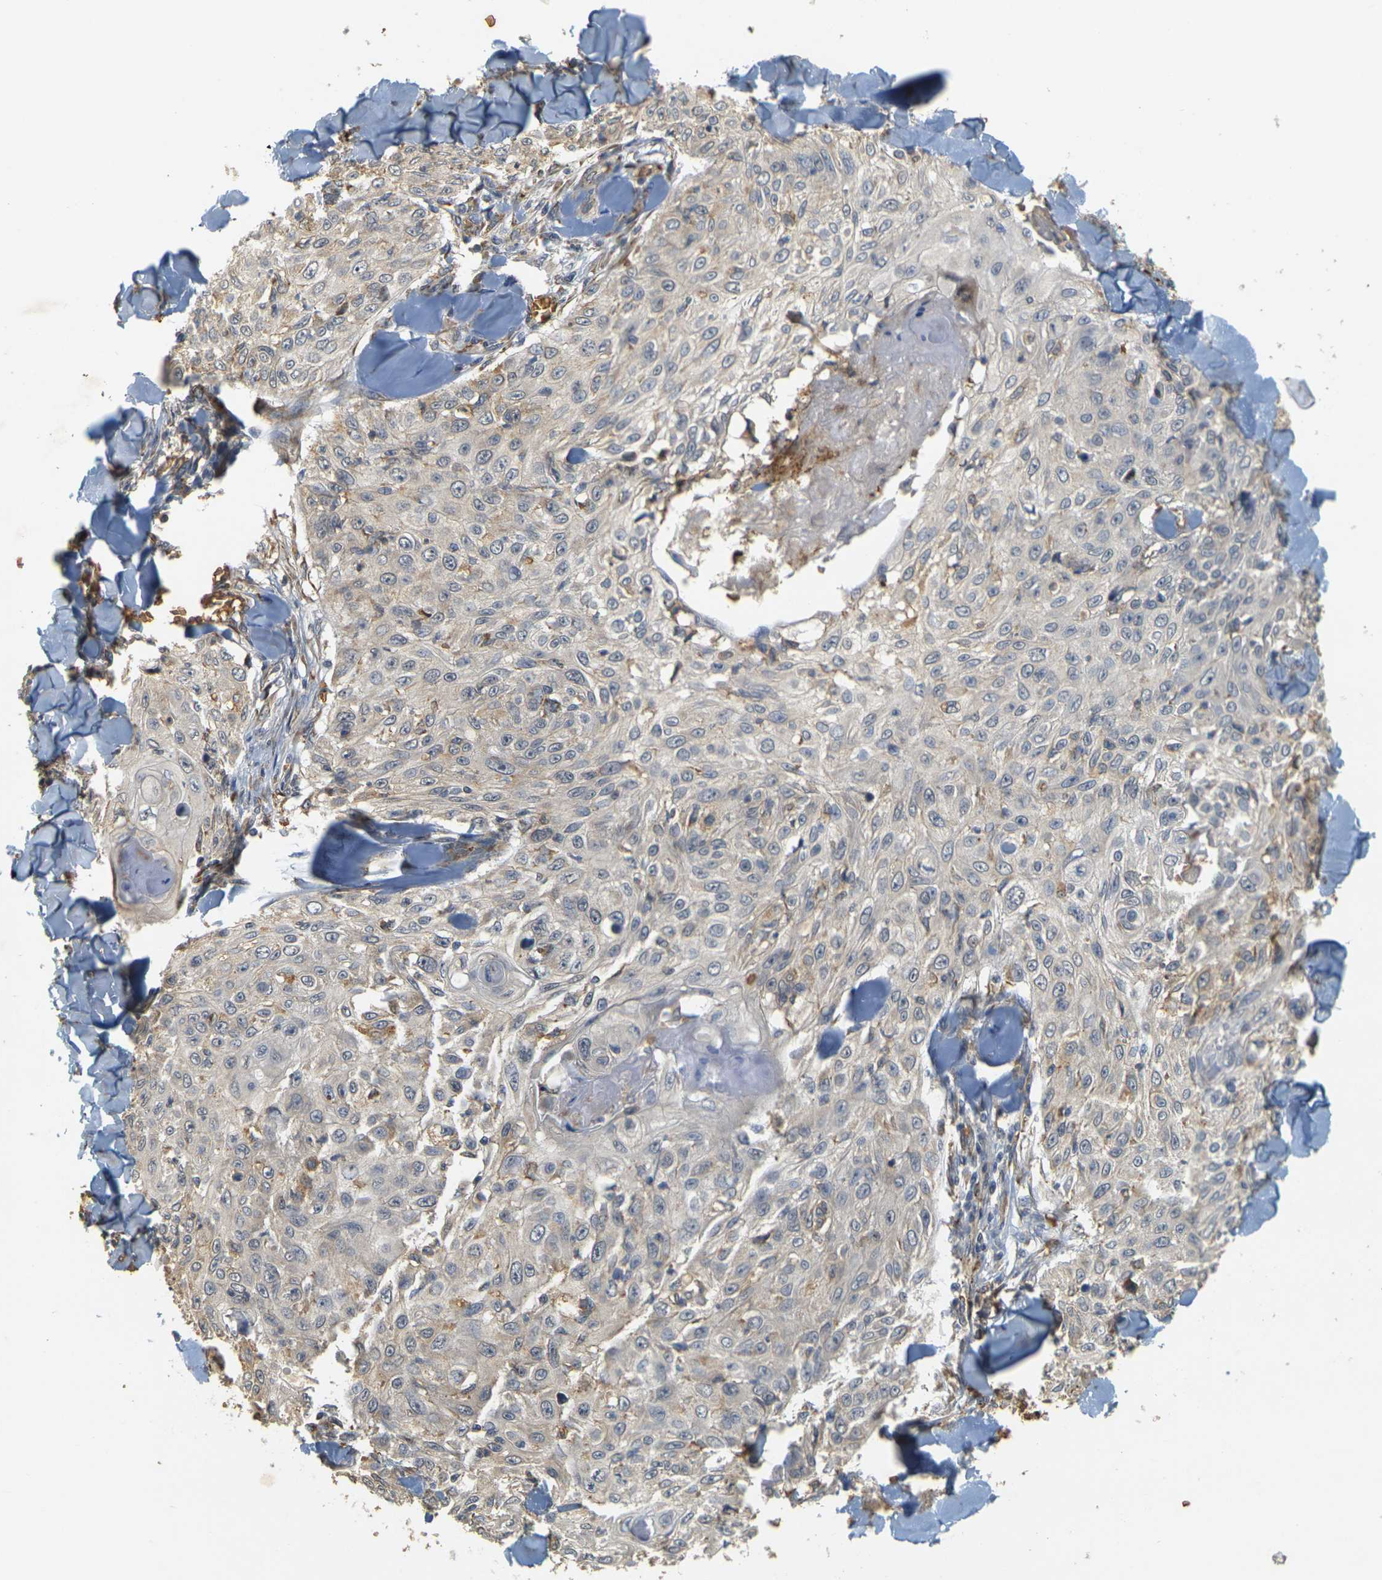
{"staining": {"intensity": "negative", "quantity": "none", "location": "none"}, "tissue": "skin cancer", "cell_type": "Tumor cells", "image_type": "cancer", "snomed": [{"axis": "morphology", "description": "Squamous cell carcinoma, NOS"}, {"axis": "topography", "description": "Skin"}], "caption": "The photomicrograph demonstrates no significant staining in tumor cells of skin cancer (squamous cell carcinoma).", "gene": "MEGF9", "patient": {"sex": "male", "age": 86}}